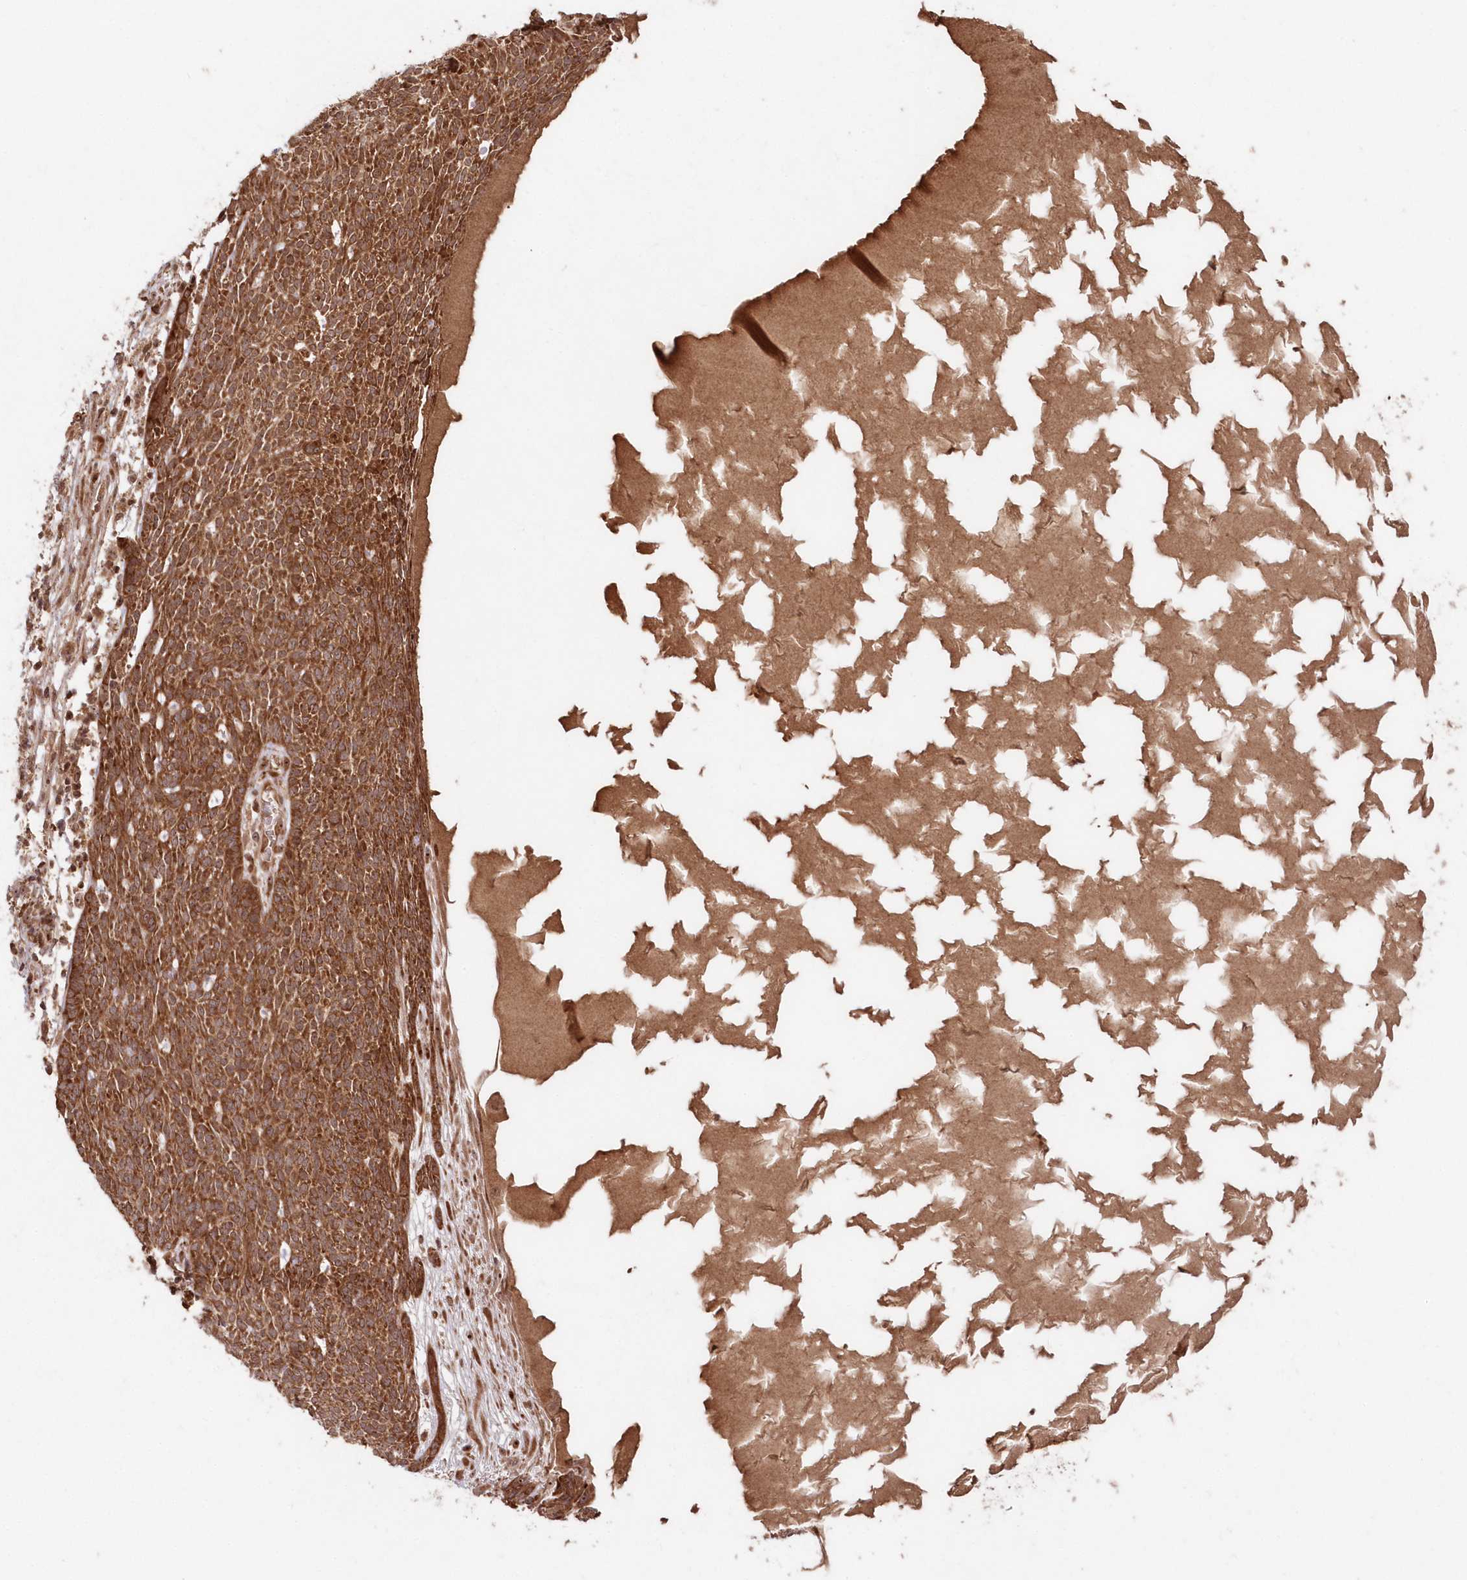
{"staining": {"intensity": "strong", "quantity": ">75%", "location": "cytoplasmic/membranous"}, "tissue": "skin cancer", "cell_type": "Tumor cells", "image_type": "cancer", "snomed": [{"axis": "morphology", "description": "Squamous cell carcinoma, NOS"}, {"axis": "topography", "description": "Skin"}], "caption": "Brown immunohistochemical staining in human skin cancer (squamous cell carcinoma) exhibits strong cytoplasmic/membranous positivity in approximately >75% of tumor cells.", "gene": "SERINC1", "patient": {"sex": "female", "age": 90}}